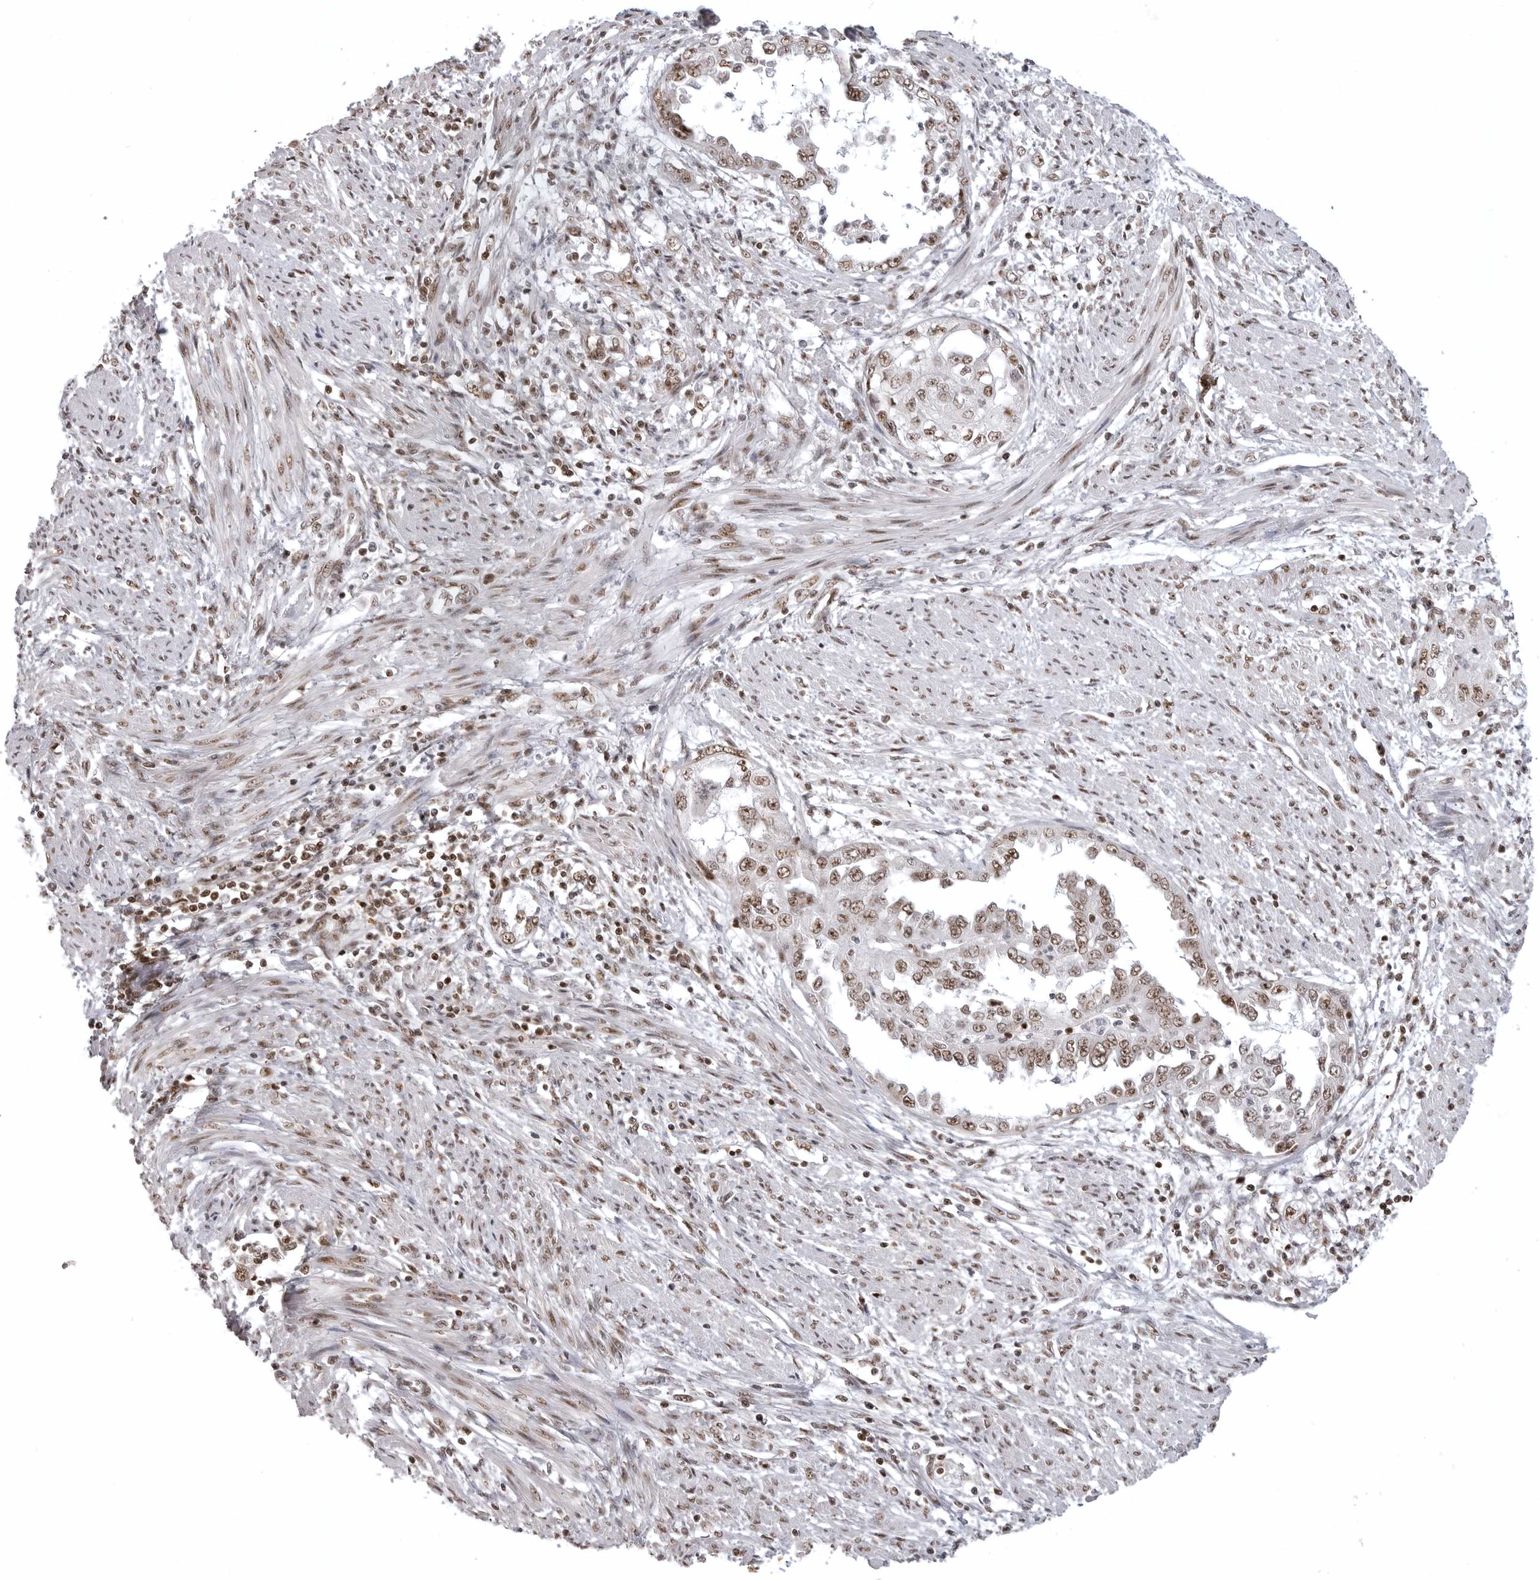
{"staining": {"intensity": "moderate", "quantity": ">75%", "location": "nuclear"}, "tissue": "endometrial cancer", "cell_type": "Tumor cells", "image_type": "cancer", "snomed": [{"axis": "morphology", "description": "Adenocarcinoma, NOS"}, {"axis": "topography", "description": "Endometrium"}], "caption": "Endometrial cancer (adenocarcinoma) stained for a protein (brown) reveals moderate nuclear positive staining in about >75% of tumor cells.", "gene": "WRAP53", "patient": {"sex": "female", "age": 85}}